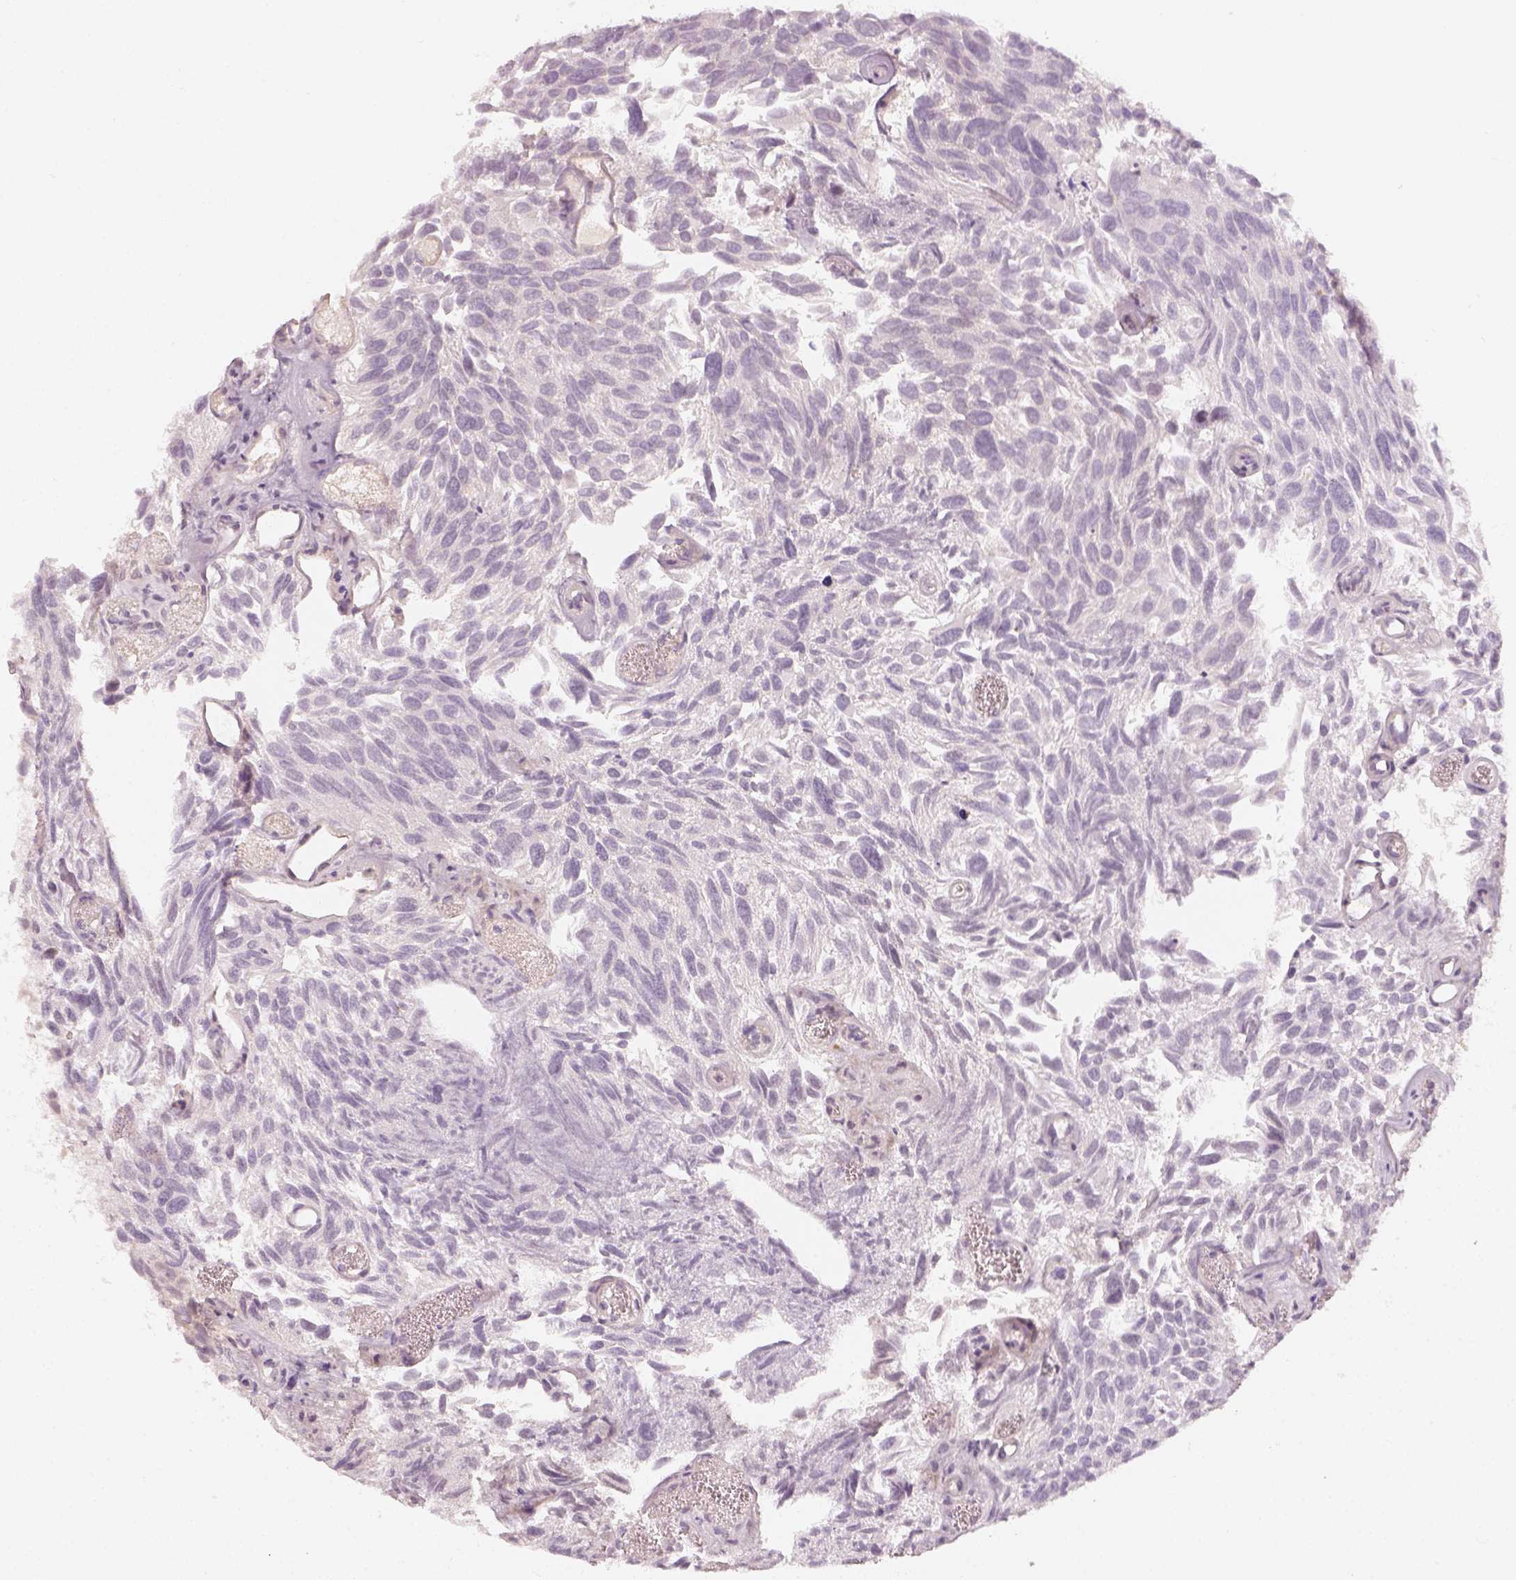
{"staining": {"intensity": "negative", "quantity": "none", "location": "none"}, "tissue": "urothelial cancer", "cell_type": "Tumor cells", "image_type": "cancer", "snomed": [{"axis": "morphology", "description": "Urothelial carcinoma, Low grade"}, {"axis": "topography", "description": "Urinary bladder"}], "caption": "IHC of human low-grade urothelial carcinoma demonstrates no positivity in tumor cells.", "gene": "EAF2", "patient": {"sex": "female", "age": 69}}